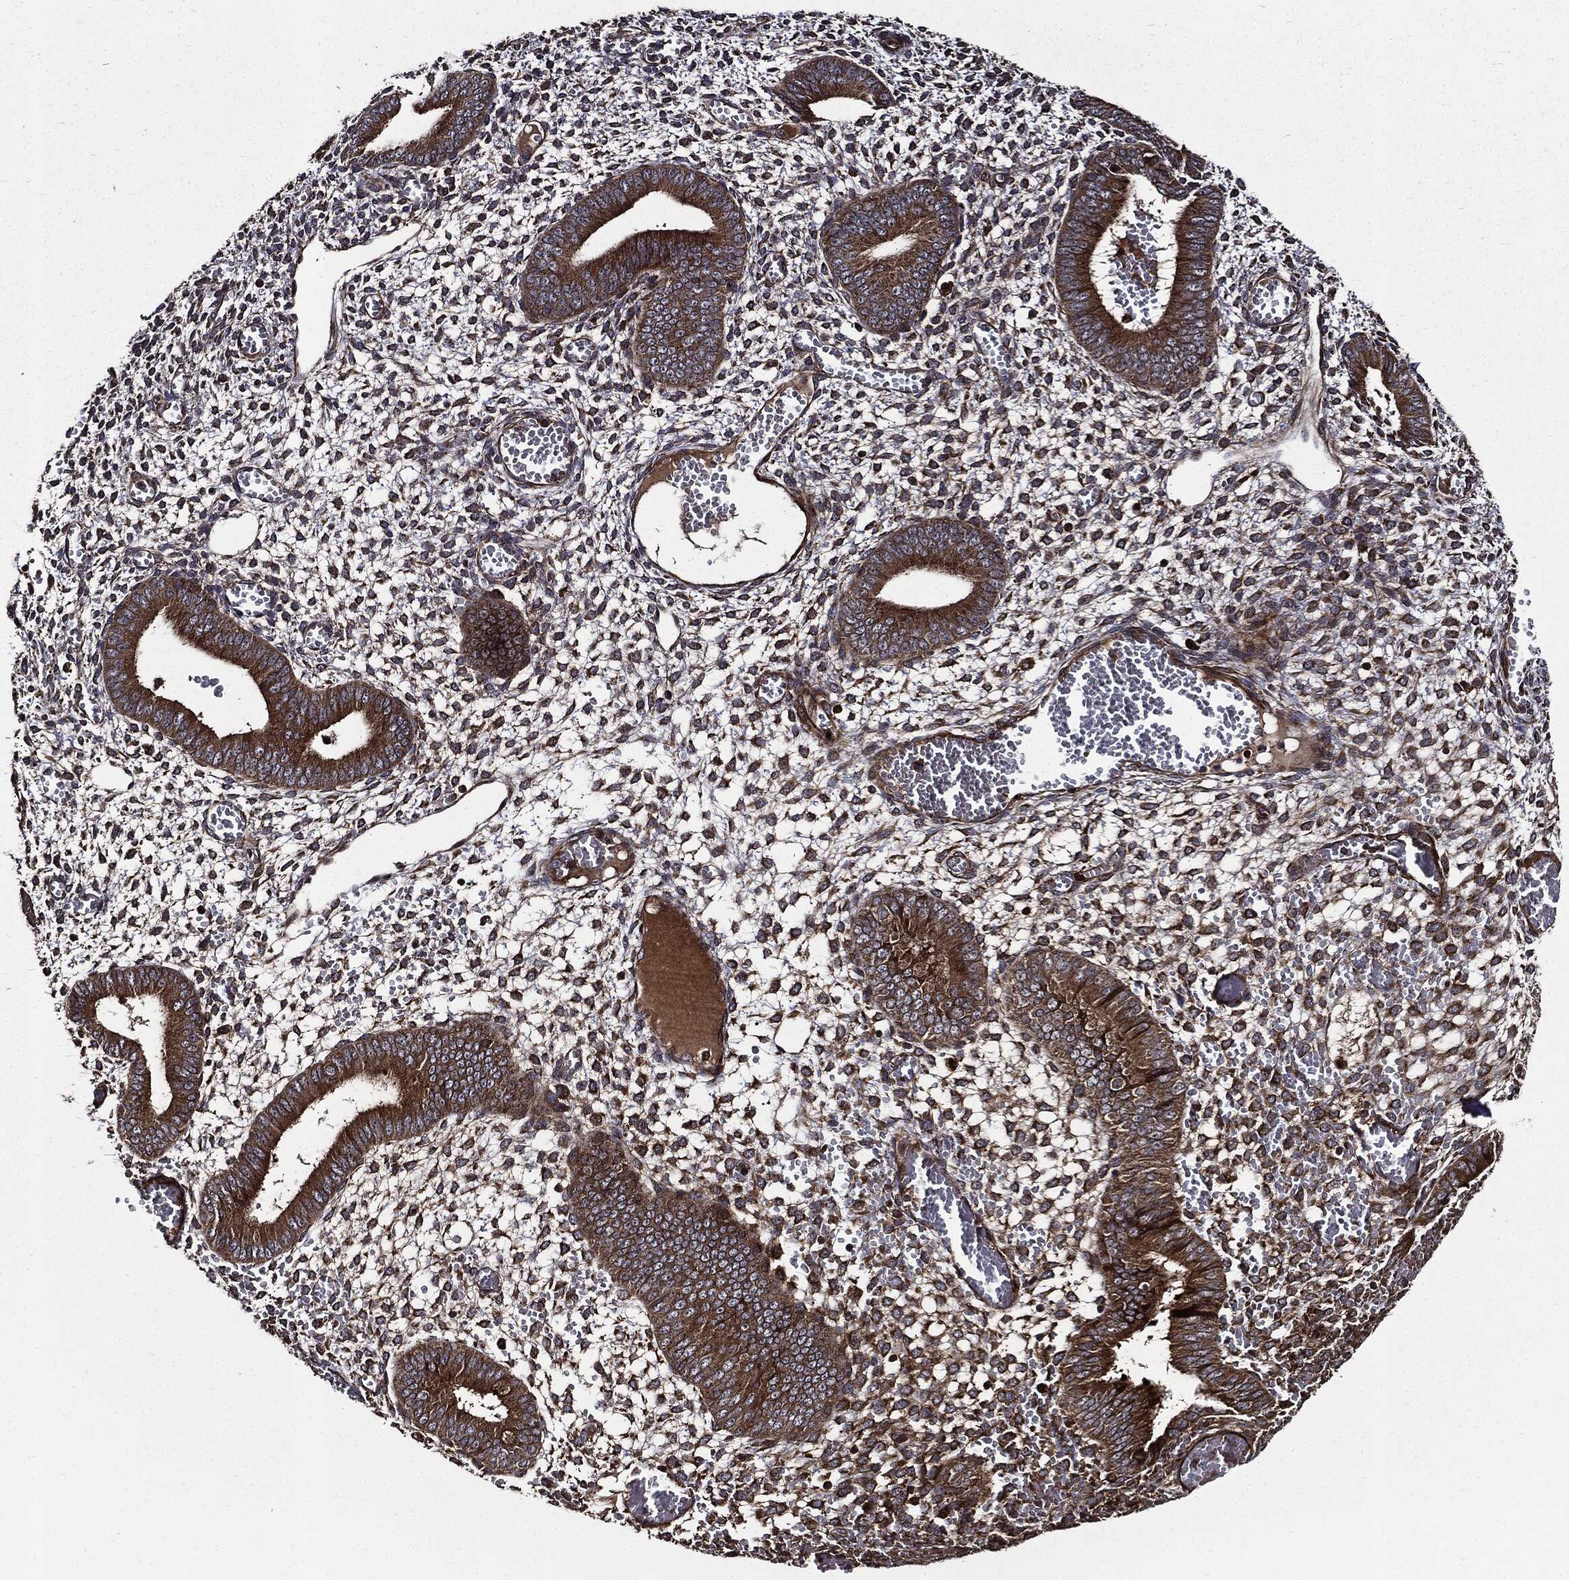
{"staining": {"intensity": "strong", "quantity": ">75%", "location": "cytoplasmic/membranous"}, "tissue": "endometrium", "cell_type": "Cells in endometrial stroma", "image_type": "normal", "snomed": [{"axis": "morphology", "description": "Normal tissue, NOS"}, {"axis": "topography", "description": "Endometrium"}], "caption": "Endometrium stained for a protein (brown) demonstrates strong cytoplasmic/membranous positive staining in approximately >75% of cells in endometrial stroma.", "gene": "HTT", "patient": {"sex": "female", "age": 42}}